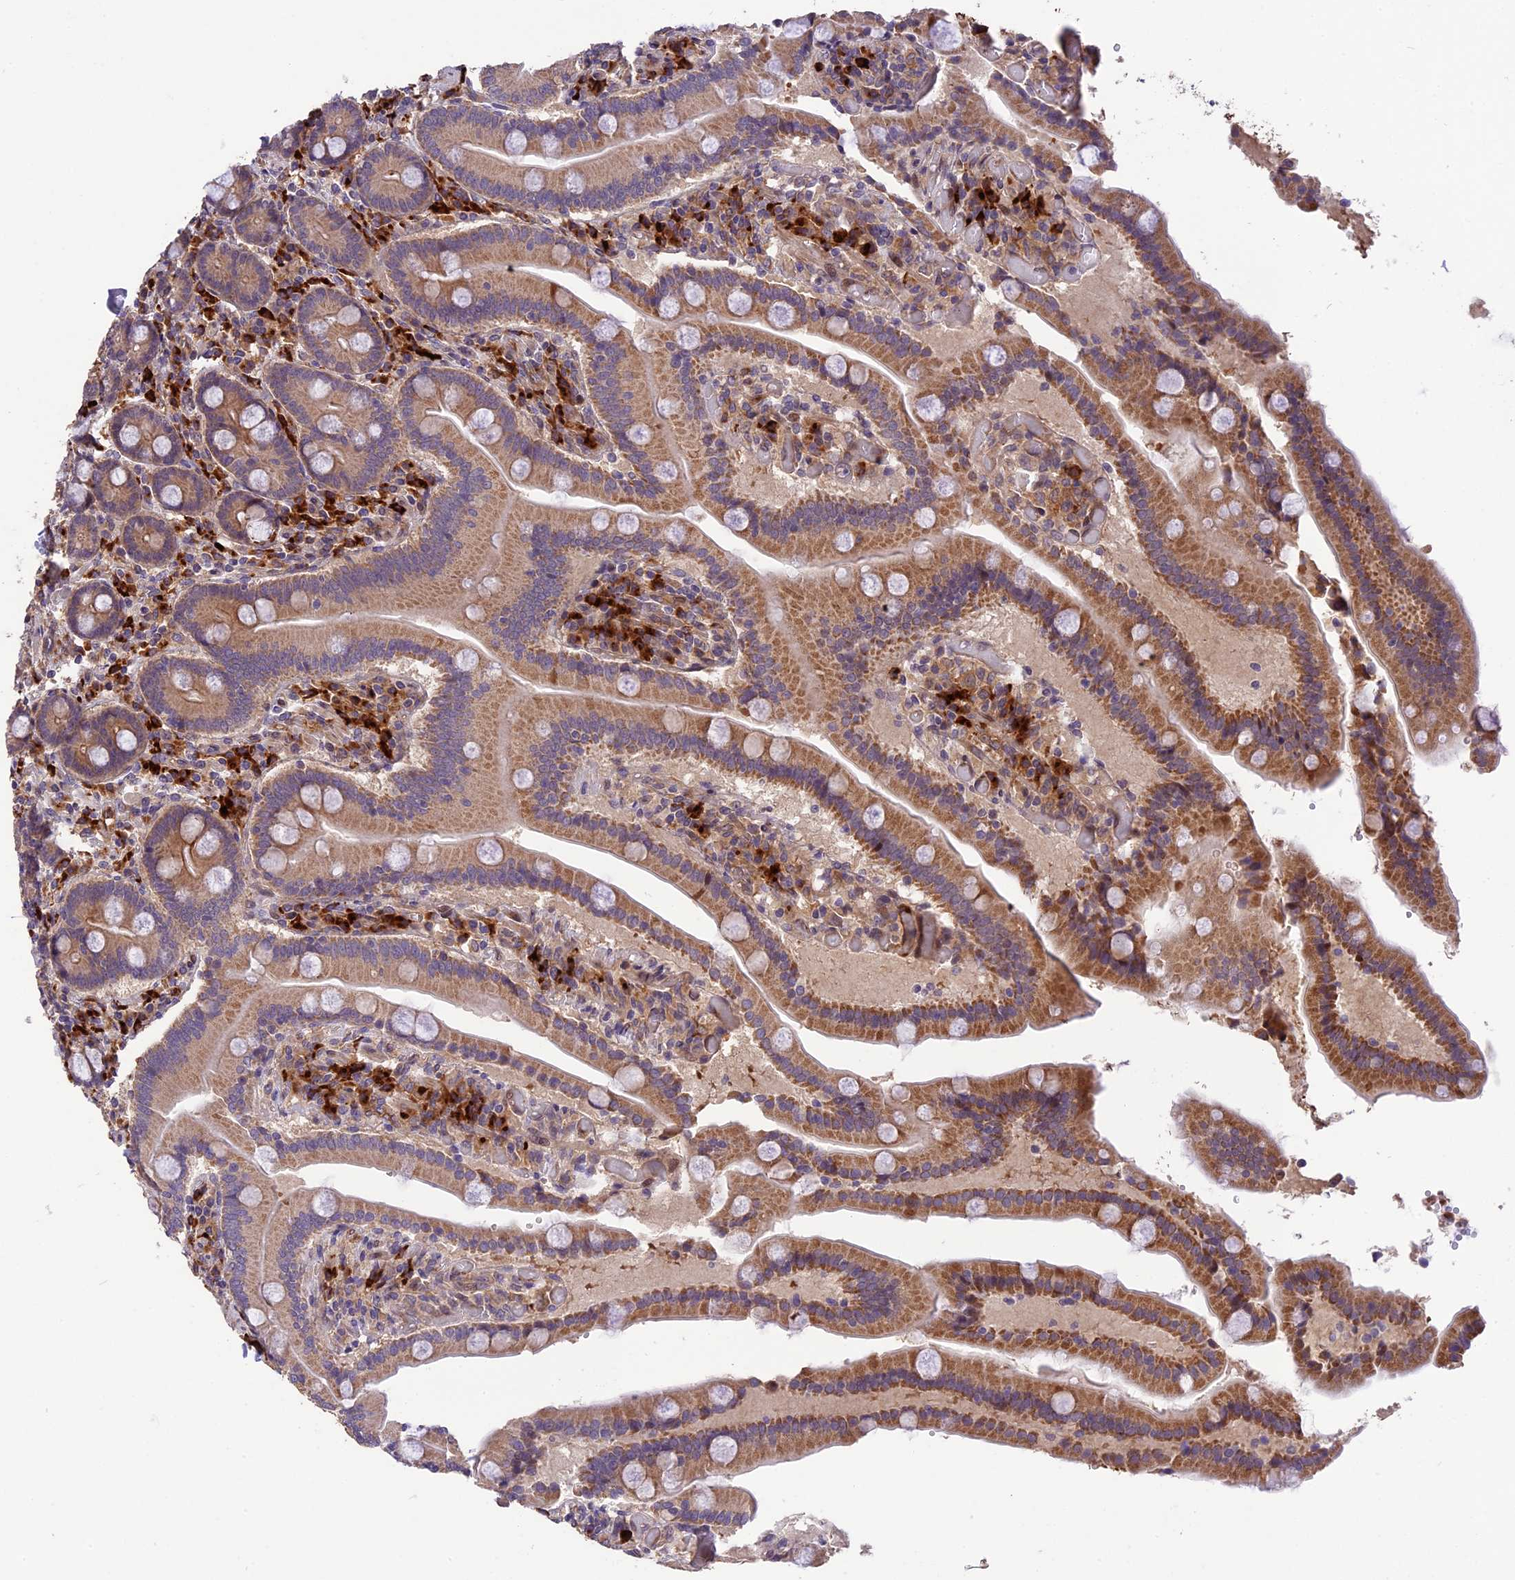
{"staining": {"intensity": "moderate", "quantity": ">75%", "location": "cytoplasmic/membranous"}, "tissue": "duodenum", "cell_type": "Glandular cells", "image_type": "normal", "snomed": [{"axis": "morphology", "description": "Normal tissue, NOS"}, {"axis": "topography", "description": "Duodenum"}], "caption": "IHC (DAB (3,3'-diaminobenzidine)) staining of normal human duodenum displays moderate cytoplasmic/membranous protein expression in approximately >75% of glandular cells.", "gene": "MFSD2A", "patient": {"sex": "female", "age": 62}}